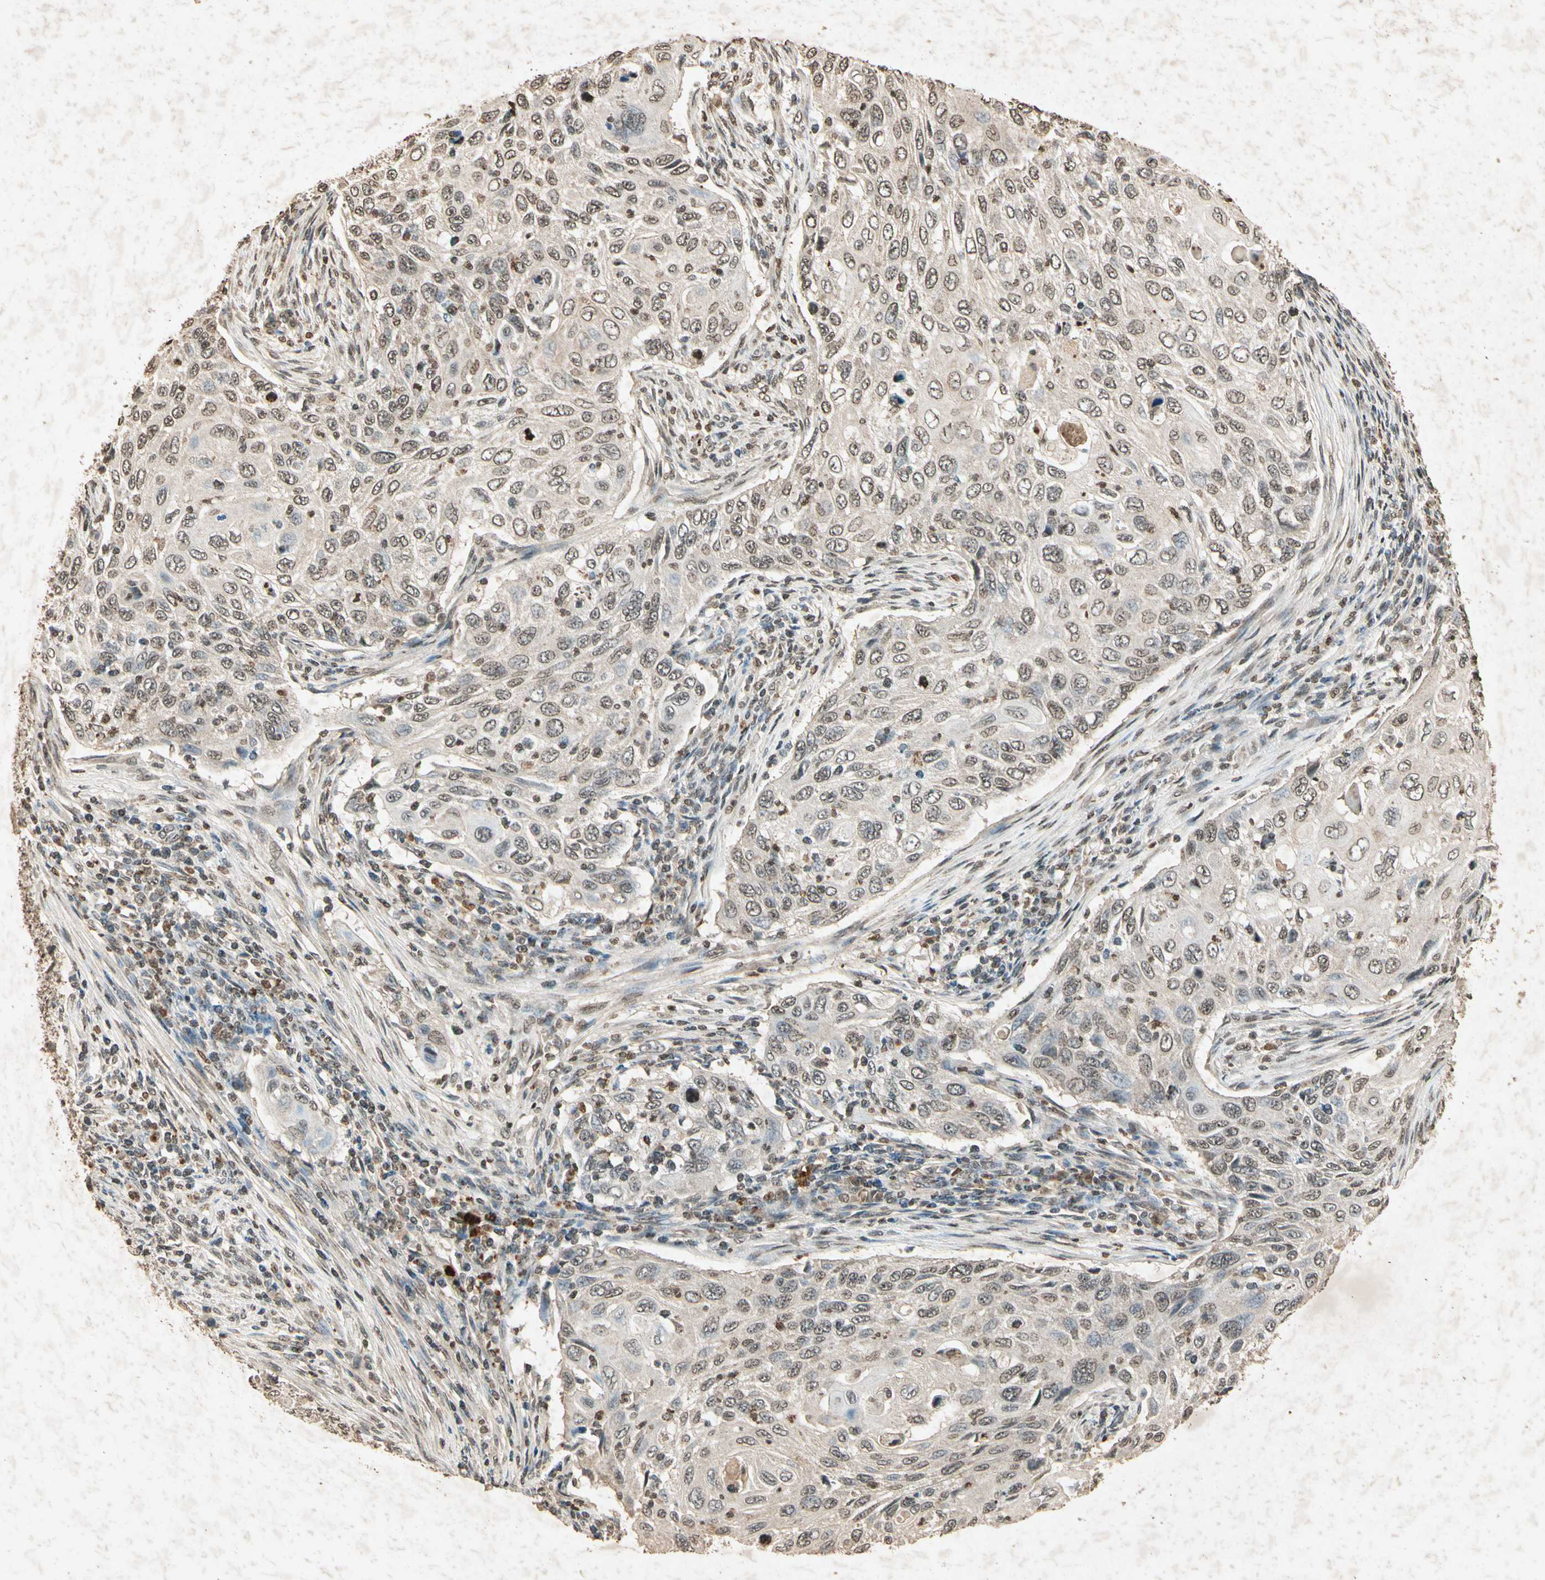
{"staining": {"intensity": "weak", "quantity": "25%-75%", "location": "cytoplasmic/membranous,nuclear"}, "tissue": "cervical cancer", "cell_type": "Tumor cells", "image_type": "cancer", "snomed": [{"axis": "morphology", "description": "Squamous cell carcinoma, NOS"}, {"axis": "topography", "description": "Cervix"}], "caption": "IHC photomicrograph of neoplastic tissue: human squamous cell carcinoma (cervical) stained using immunohistochemistry exhibits low levels of weak protein expression localized specifically in the cytoplasmic/membranous and nuclear of tumor cells, appearing as a cytoplasmic/membranous and nuclear brown color.", "gene": "GC", "patient": {"sex": "female", "age": 70}}